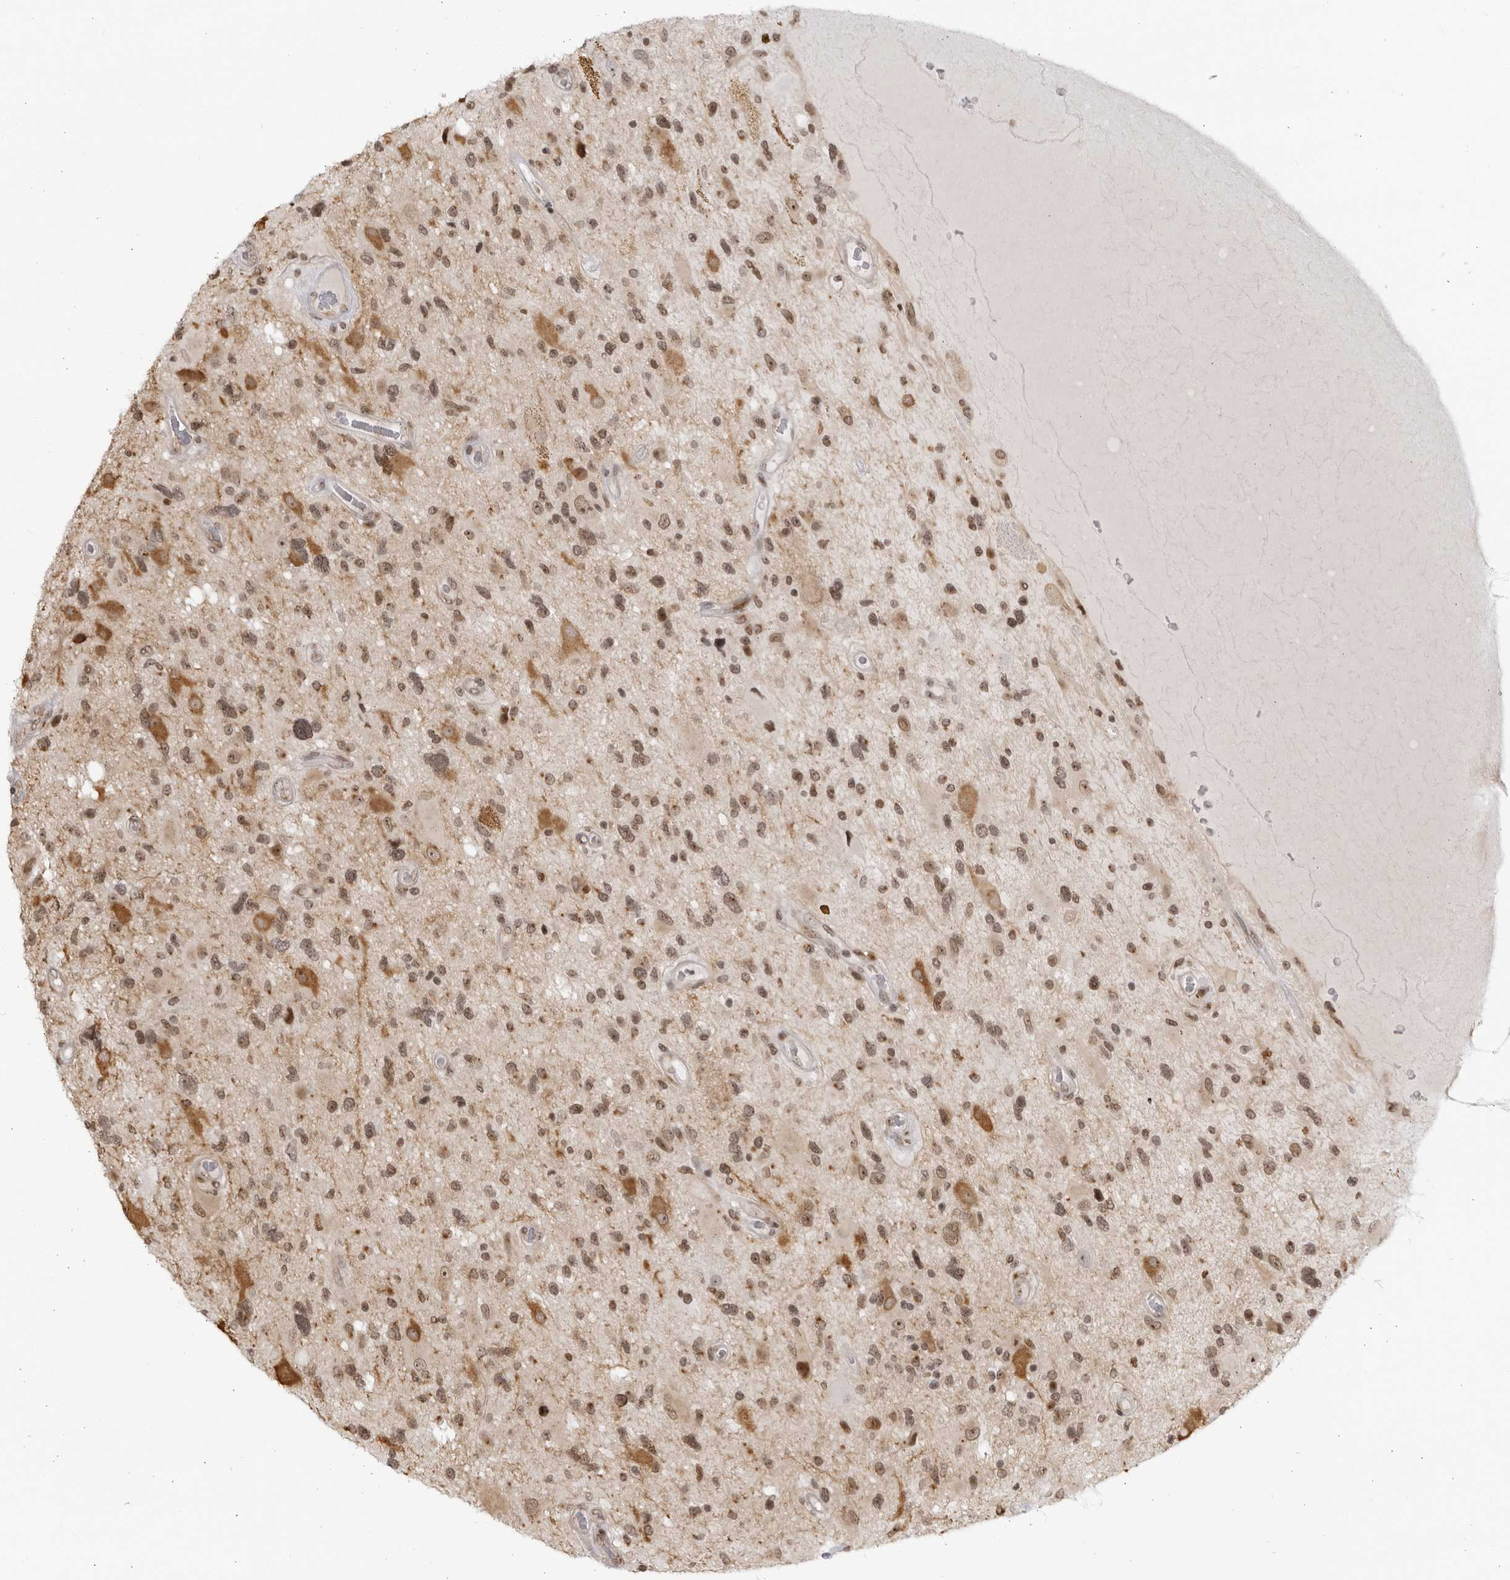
{"staining": {"intensity": "weak", "quantity": ">75%", "location": "nuclear"}, "tissue": "glioma", "cell_type": "Tumor cells", "image_type": "cancer", "snomed": [{"axis": "morphology", "description": "Glioma, malignant, High grade"}, {"axis": "topography", "description": "Brain"}], "caption": "Immunohistochemistry micrograph of human malignant glioma (high-grade) stained for a protein (brown), which displays low levels of weak nuclear expression in about >75% of tumor cells.", "gene": "RASGEF1C", "patient": {"sex": "male", "age": 33}}